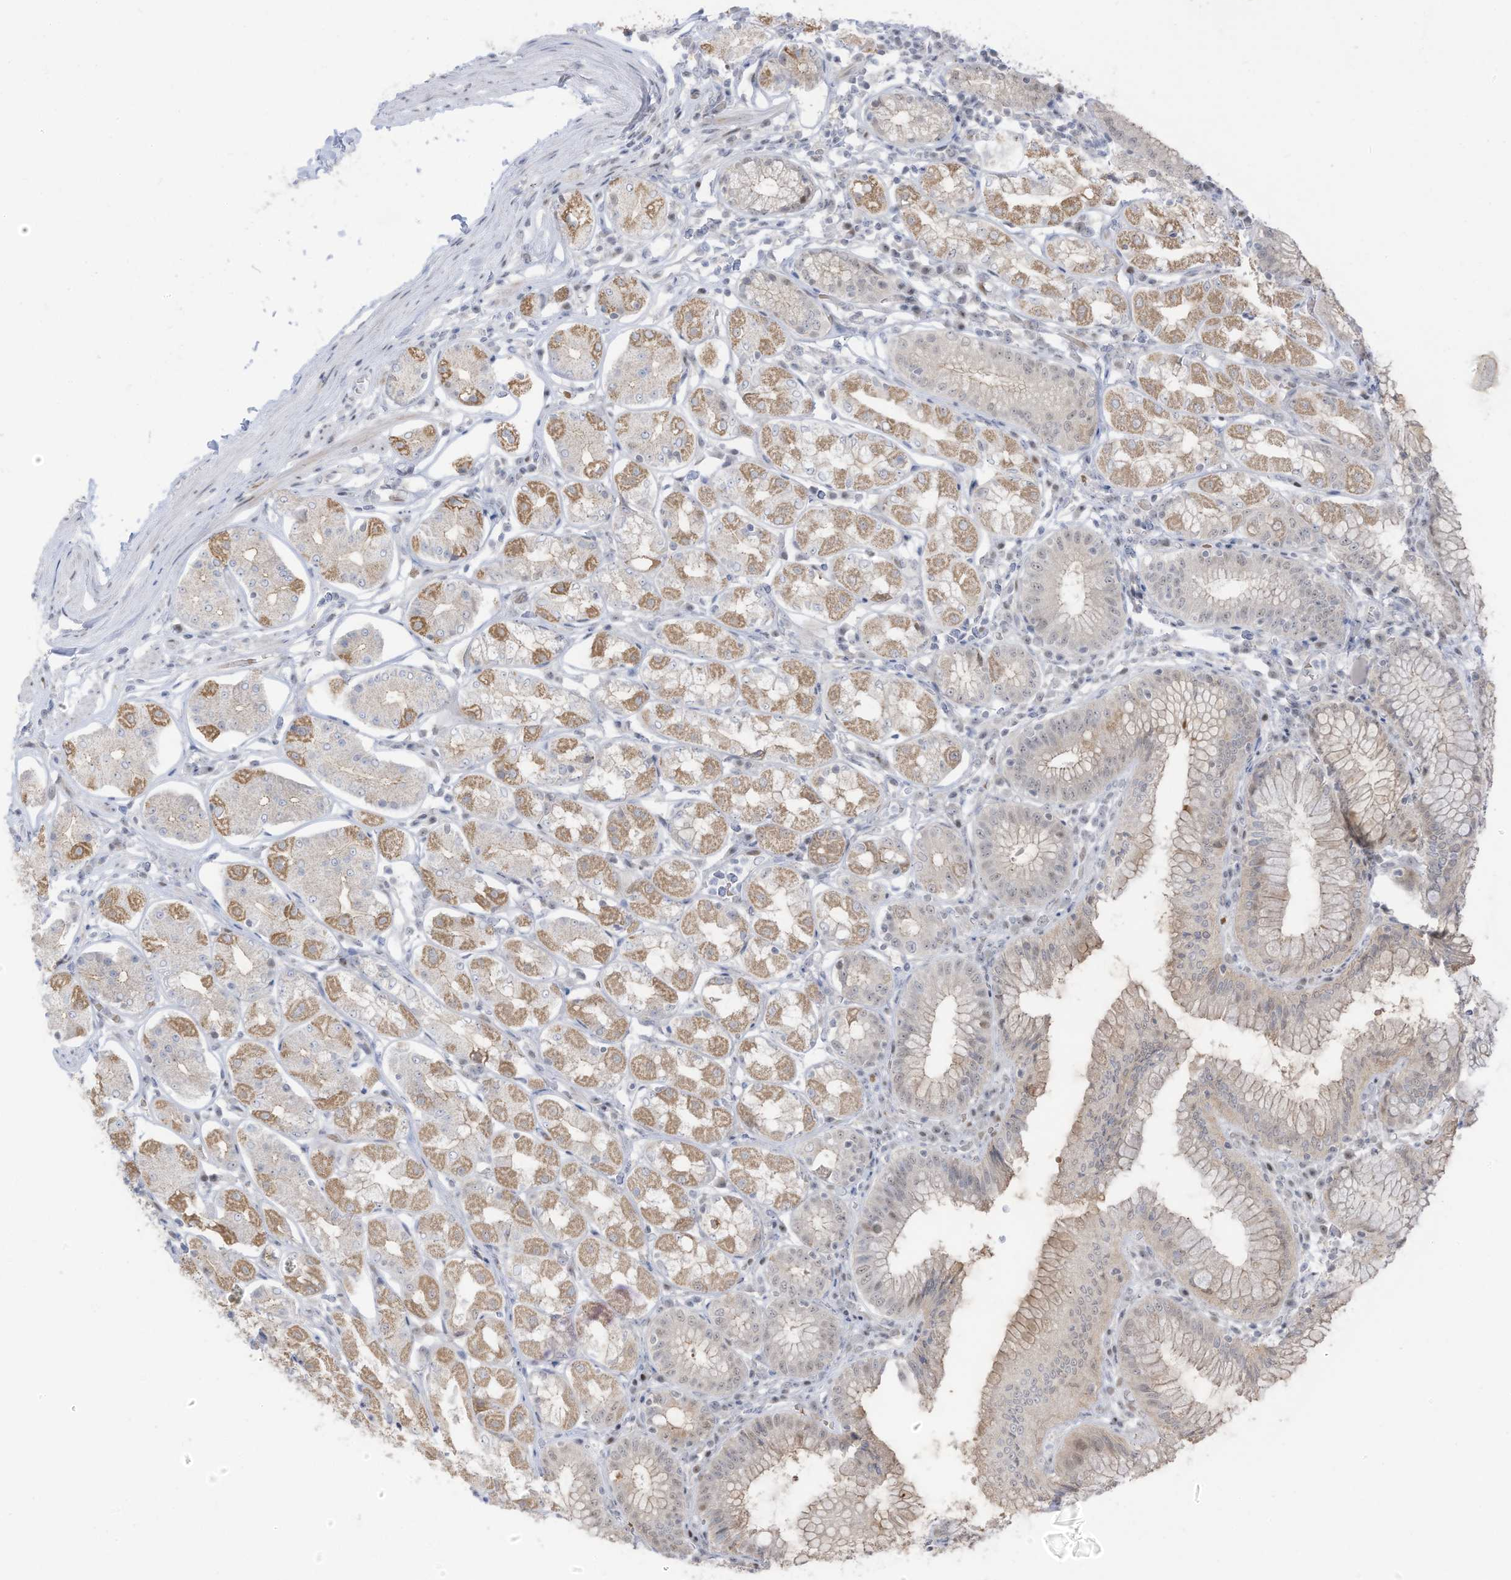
{"staining": {"intensity": "moderate", "quantity": "25%-75%", "location": "cytoplasmic/membranous"}, "tissue": "stomach", "cell_type": "Glandular cells", "image_type": "normal", "snomed": [{"axis": "morphology", "description": "Normal tissue, NOS"}, {"axis": "topography", "description": "Stomach, lower"}], "caption": "Protein expression analysis of benign stomach shows moderate cytoplasmic/membranous positivity in about 25%-75% of glandular cells. (DAB (3,3'-diaminobenzidine) IHC with brightfield microscopy, high magnification).", "gene": "ZCWPW2", "patient": {"sex": "female", "age": 56}}